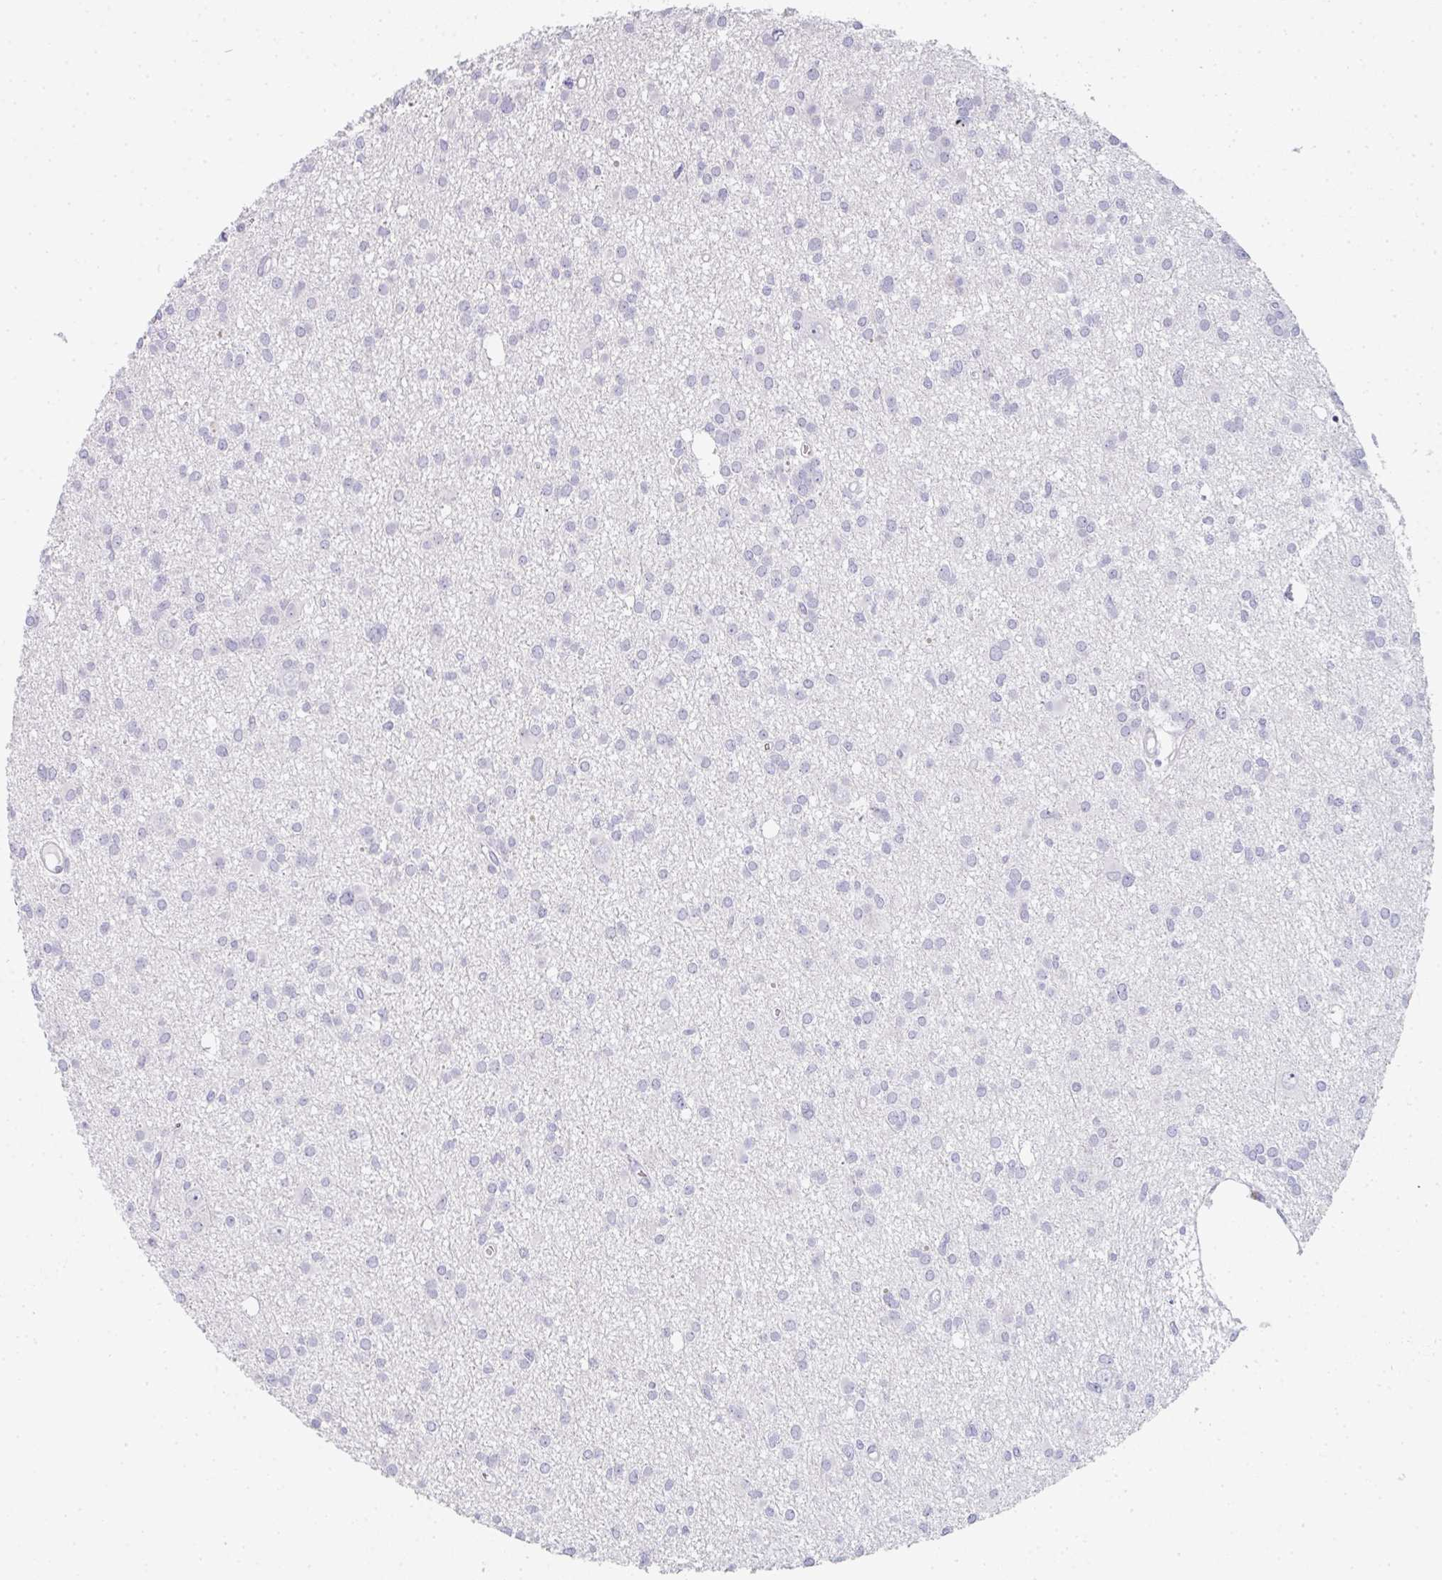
{"staining": {"intensity": "negative", "quantity": "none", "location": "none"}, "tissue": "glioma", "cell_type": "Tumor cells", "image_type": "cancer", "snomed": [{"axis": "morphology", "description": "Glioma, malignant, High grade"}, {"axis": "topography", "description": "Brain"}], "caption": "Glioma was stained to show a protein in brown. There is no significant staining in tumor cells. The staining is performed using DAB brown chromogen with nuclei counter-stained in using hematoxylin.", "gene": "NEU2", "patient": {"sex": "male", "age": 23}}